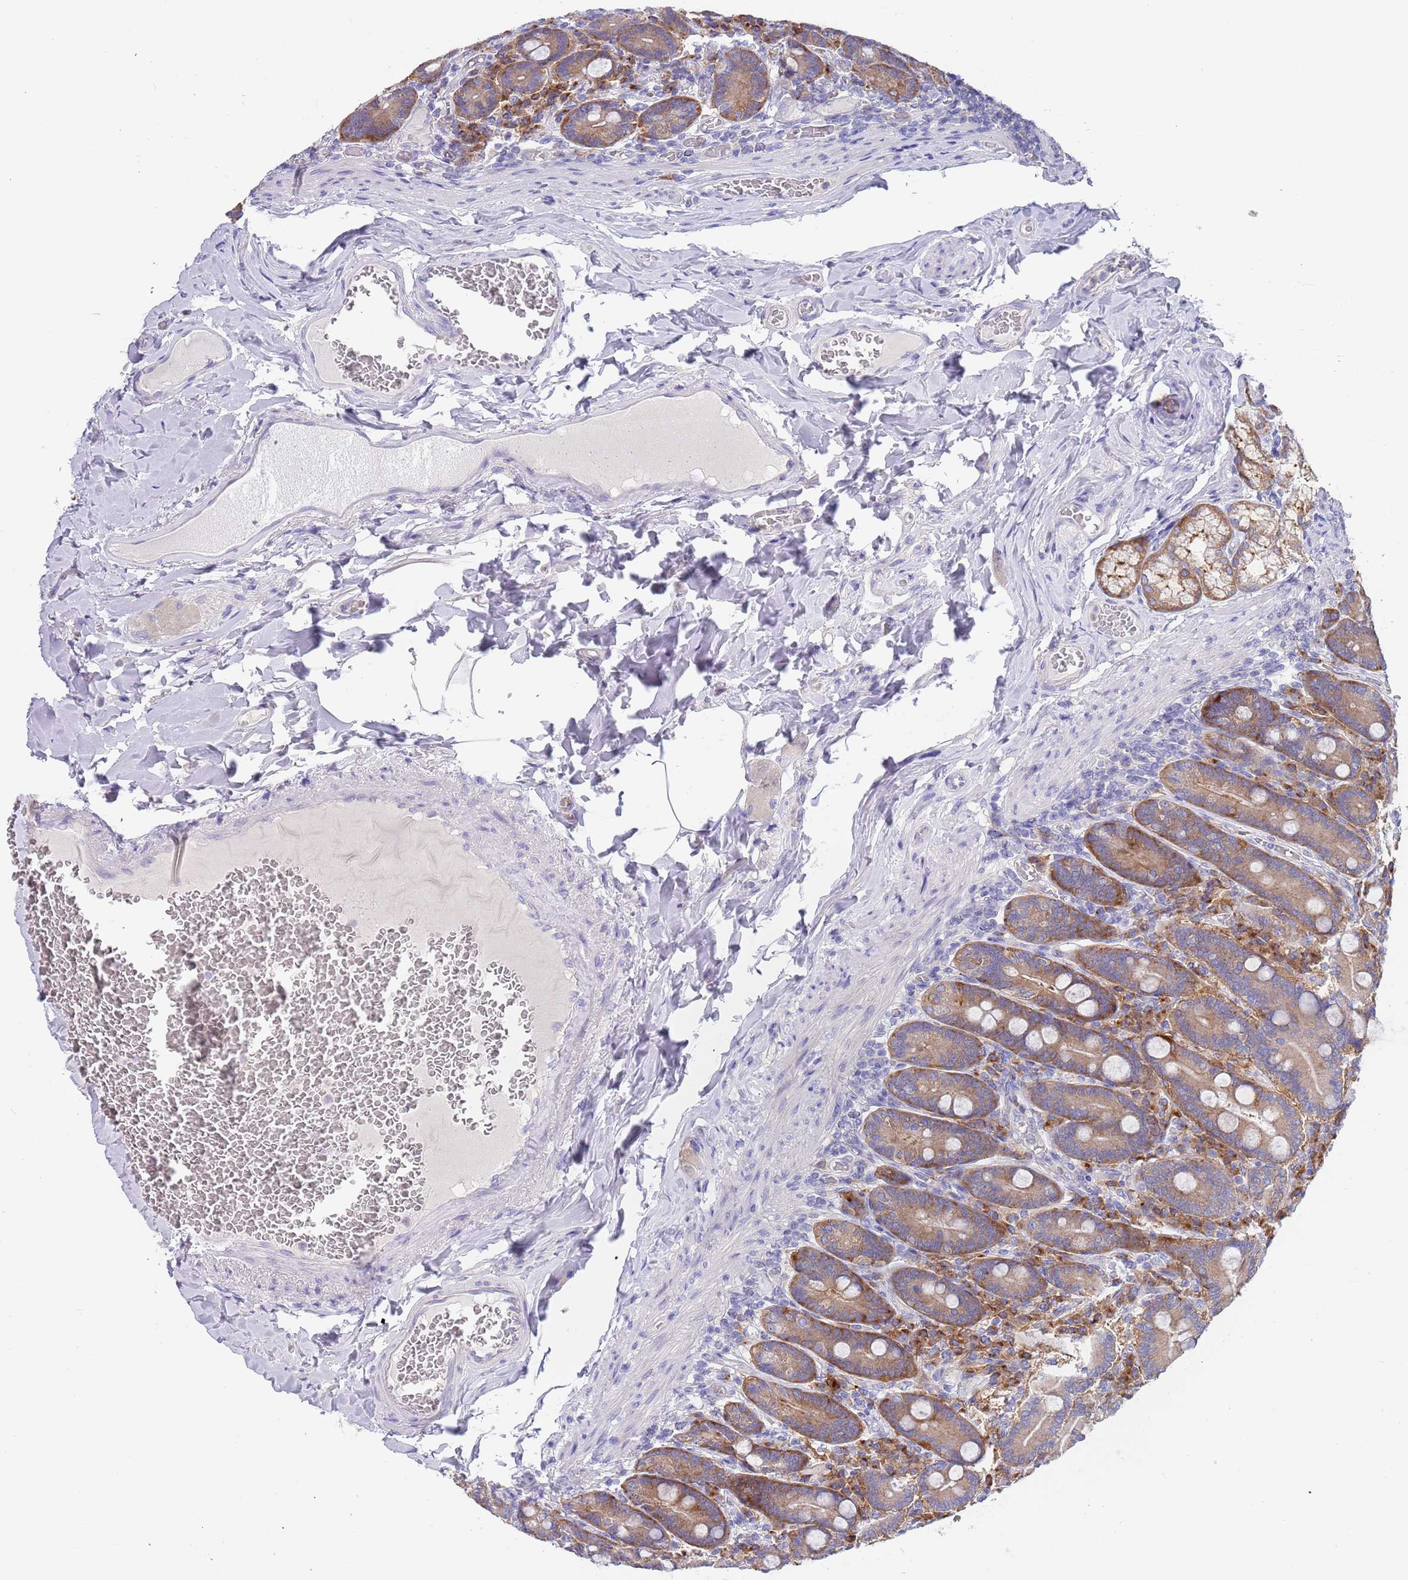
{"staining": {"intensity": "moderate", "quantity": ">75%", "location": "cytoplasmic/membranous"}, "tissue": "duodenum", "cell_type": "Glandular cells", "image_type": "normal", "snomed": [{"axis": "morphology", "description": "Normal tissue, NOS"}, {"axis": "topography", "description": "Duodenum"}], "caption": "Immunohistochemistry histopathology image of normal duodenum stained for a protein (brown), which exhibits medium levels of moderate cytoplasmic/membranous expression in about >75% of glandular cells.", "gene": "TYW1B", "patient": {"sex": "female", "age": 62}}